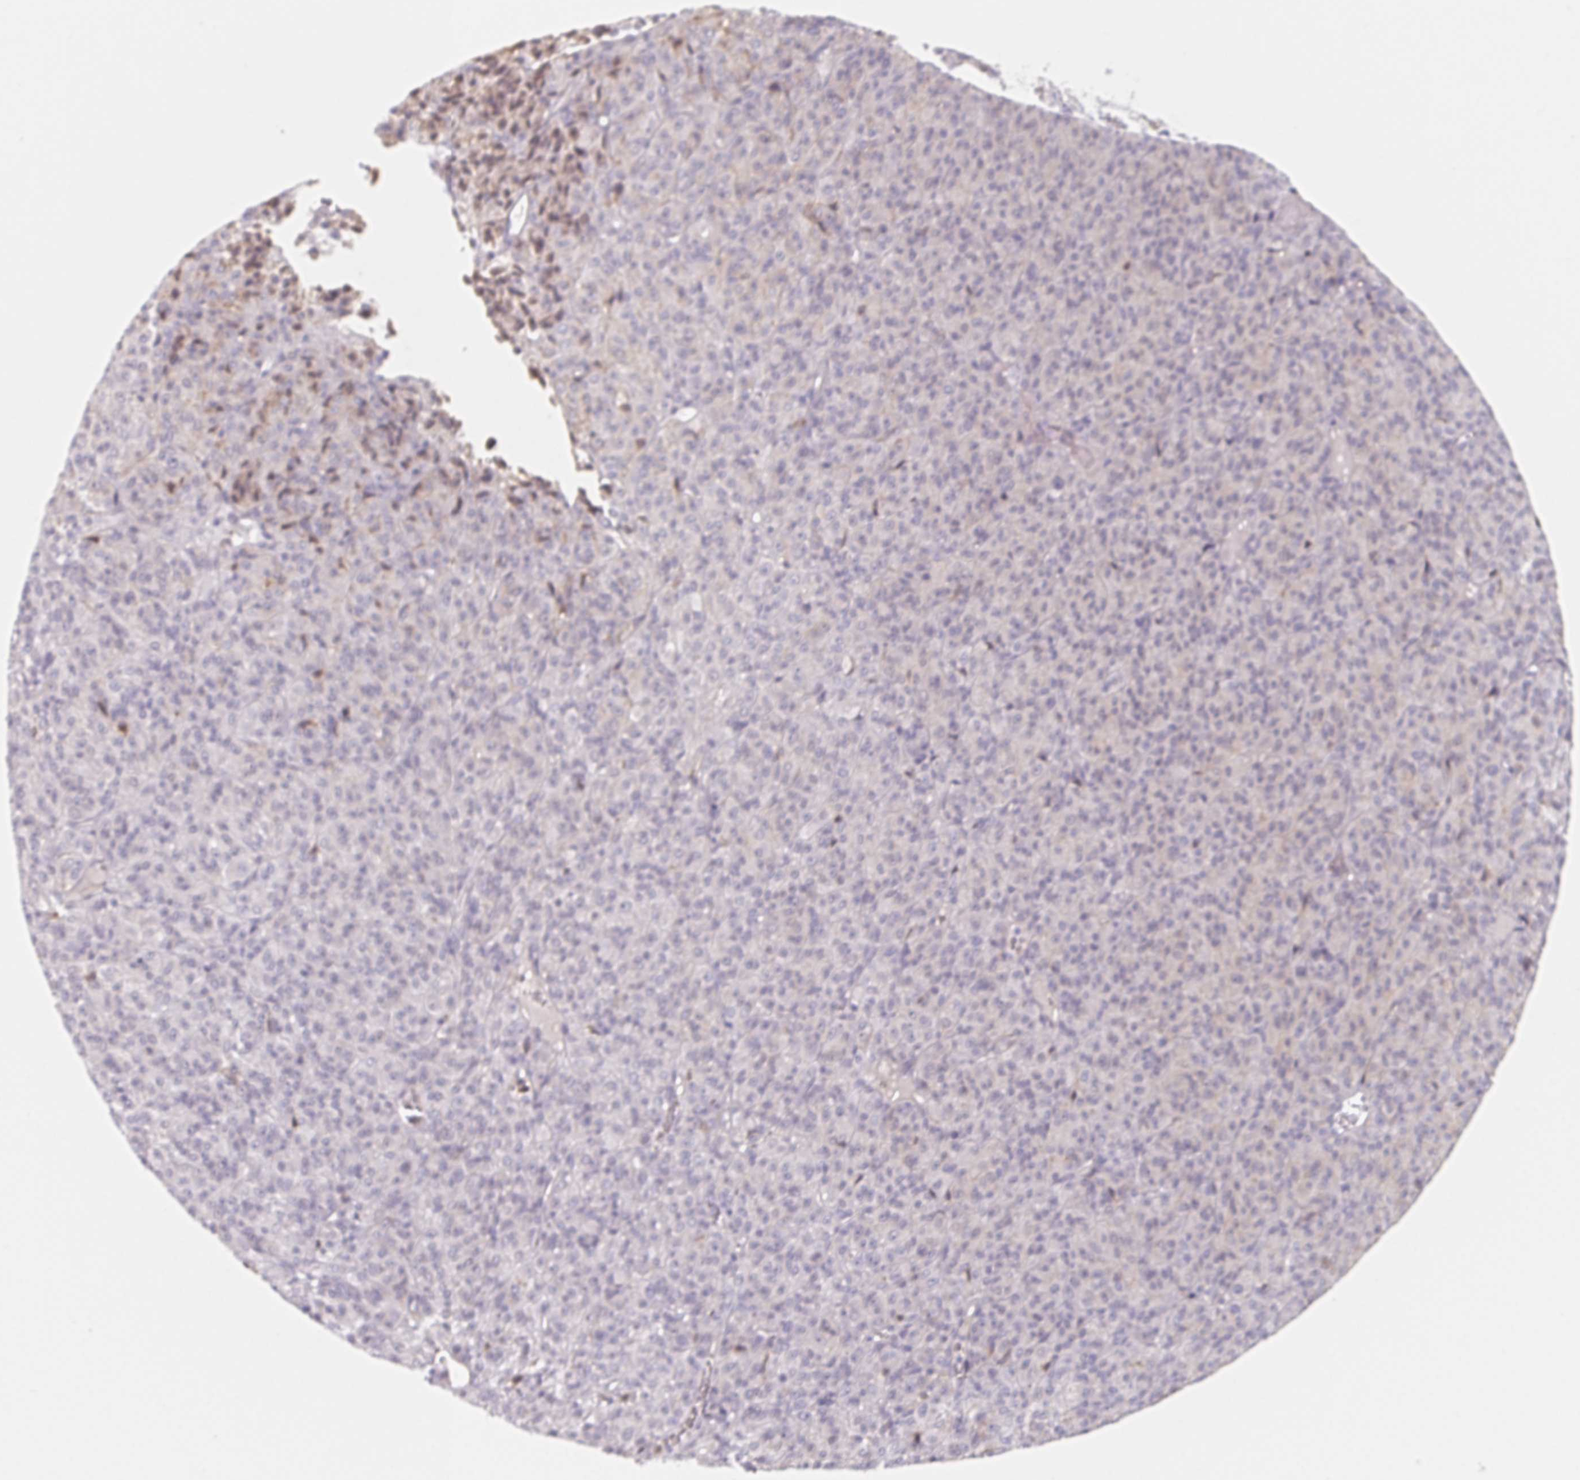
{"staining": {"intensity": "negative", "quantity": "none", "location": "none"}, "tissue": "melanoma", "cell_type": "Tumor cells", "image_type": "cancer", "snomed": [{"axis": "morphology", "description": "Malignant melanoma, Metastatic site"}, {"axis": "topography", "description": "Brain"}], "caption": "Malignant melanoma (metastatic site) was stained to show a protein in brown. There is no significant expression in tumor cells.", "gene": "LRRC23", "patient": {"sex": "female", "age": 56}}